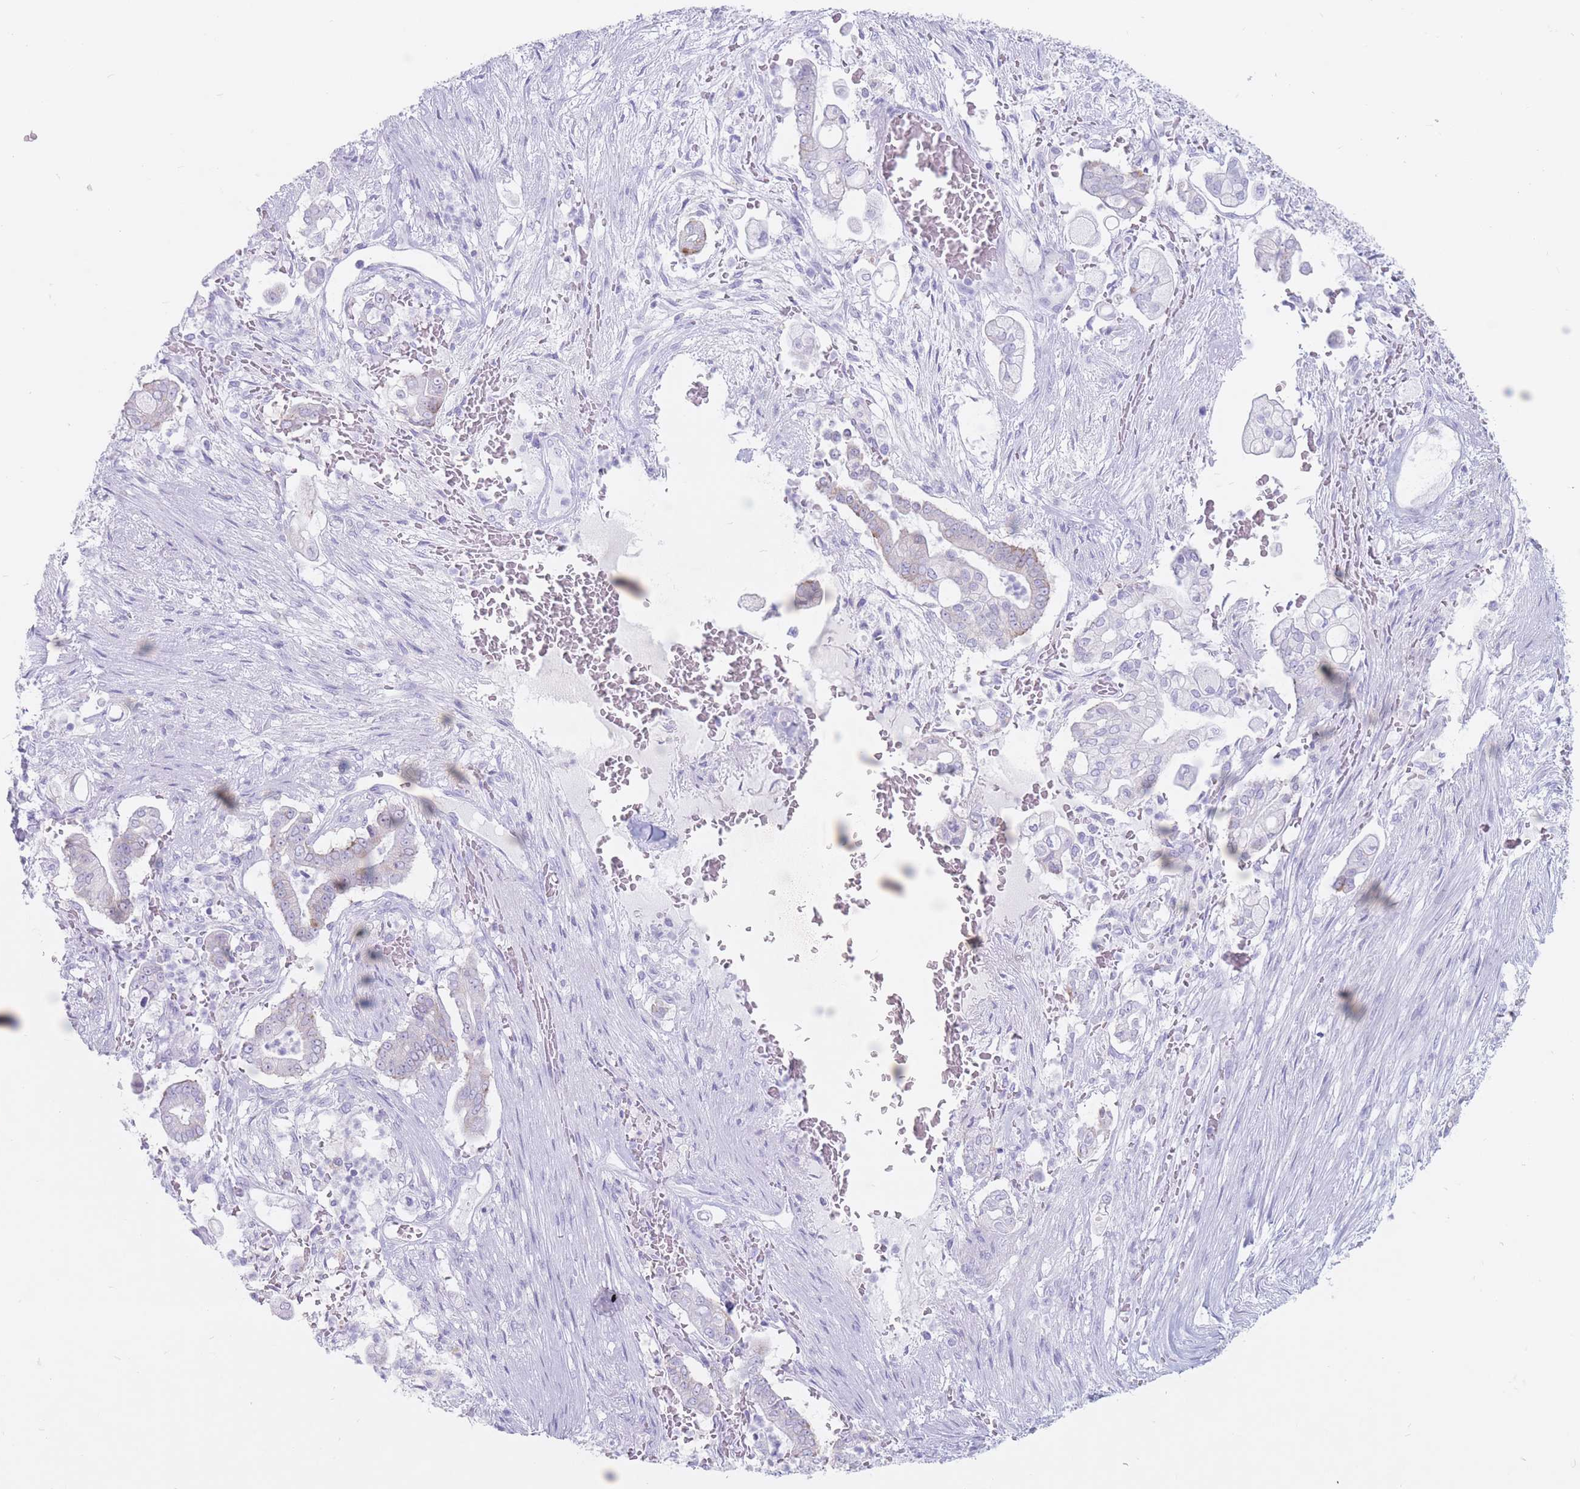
{"staining": {"intensity": "negative", "quantity": "none", "location": "none"}, "tissue": "pancreatic cancer", "cell_type": "Tumor cells", "image_type": "cancer", "snomed": [{"axis": "morphology", "description": "Adenocarcinoma, NOS"}, {"axis": "topography", "description": "Pancreas"}], "caption": "IHC of human pancreatic cancer reveals no positivity in tumor cells.", "gene": "ST3GAL5", "patient": {"sex": "female", "age": 69}}